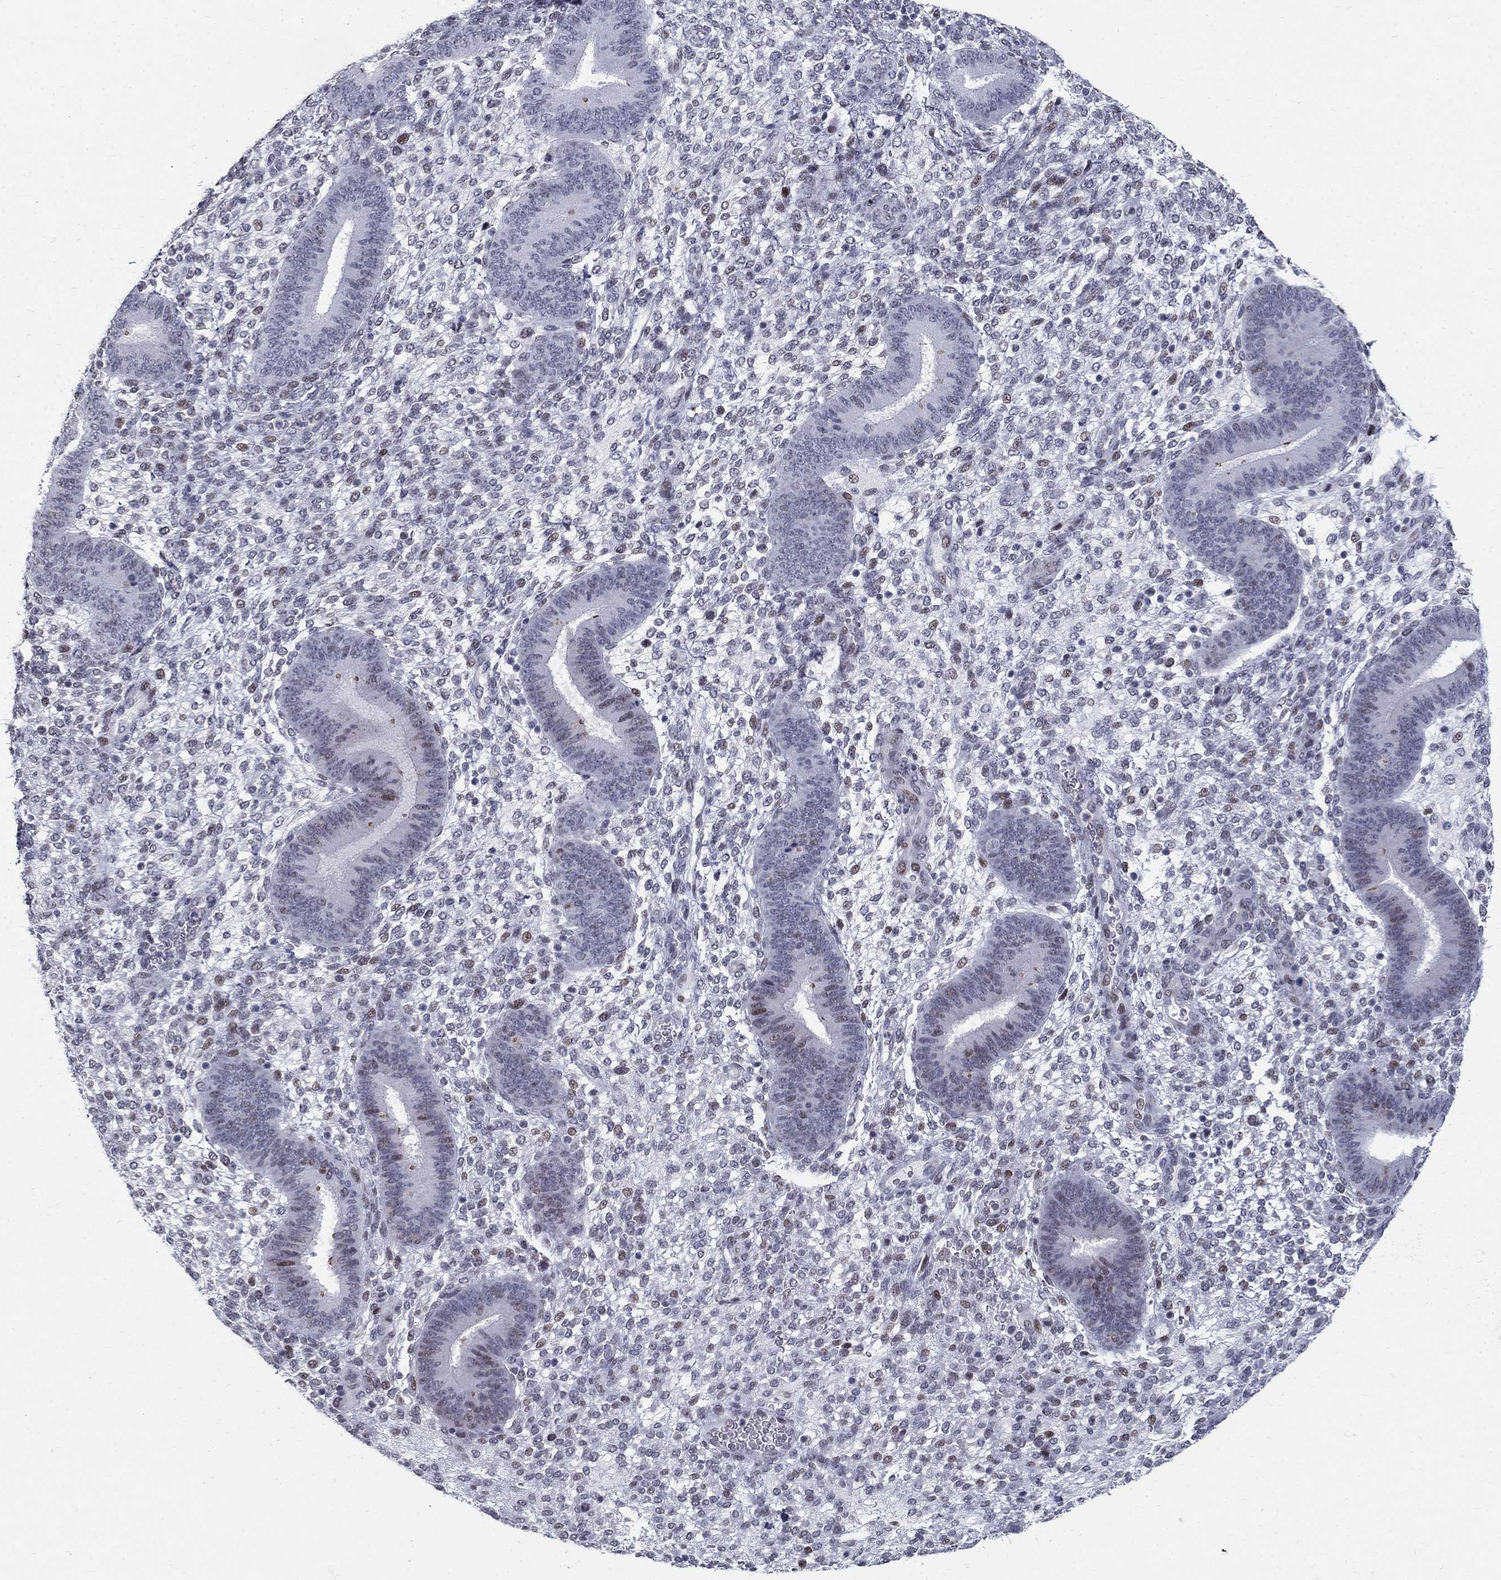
{"staining": {"intensity": "negative", "quantity": "none", "location": "none"}, "tissue": "endometrium", "cell_type": "Cells in endometrial stroma", "image_type": "normal", "snomed": [{"axis": "morphology", "description": "Normal tissue, NOS"}, {"axis": "topography", "description": "Endometrium"}], "caption": "DAB (3,3'-diaminobenzidine) immunohistochemical staining of unremarkable endometrium shows no significant expression in cells in endometrial stroma.", "gene": "BHLHE22", "patient": {"sex": "female", "age": 39}}